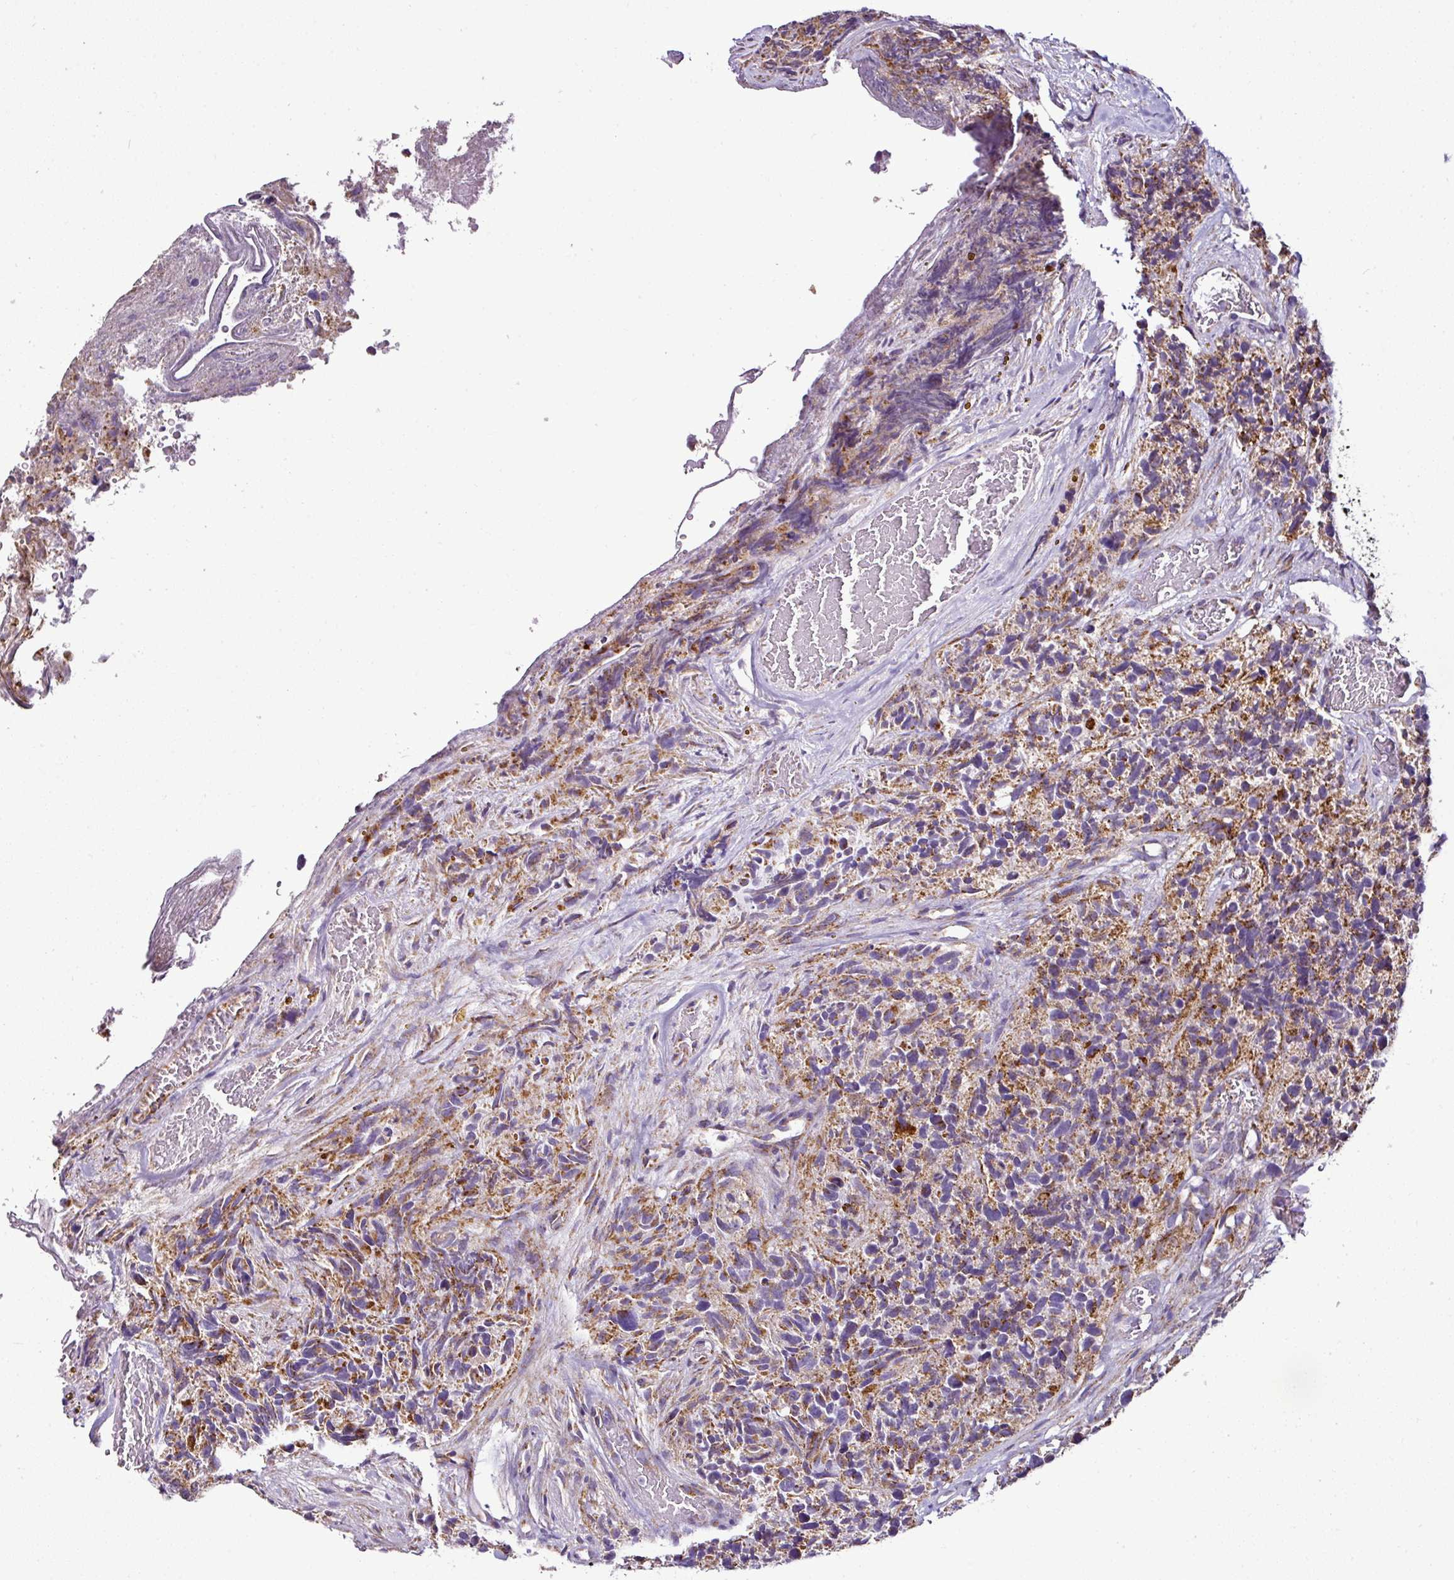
{"staining": {"intensity": "moderate", "quantity": ">75%", "location": "cytoplasmic/membranous"}, "tissue": "glioma", "cell_type": "Tumor cells", "image_type": "cancer", "snomed": [{"axis": "morphology", "description": "Glioma, malignant, High grade"}, {"axis": "topography", "description": "Brain"}], "caption": "Protein expression analysis of glioma shows moderate cytoplasmic/membranous staining in approximately >75% of tumor cells.", "gene": "DPAGT1", "patient": {"sex": "male", "age": 69}}